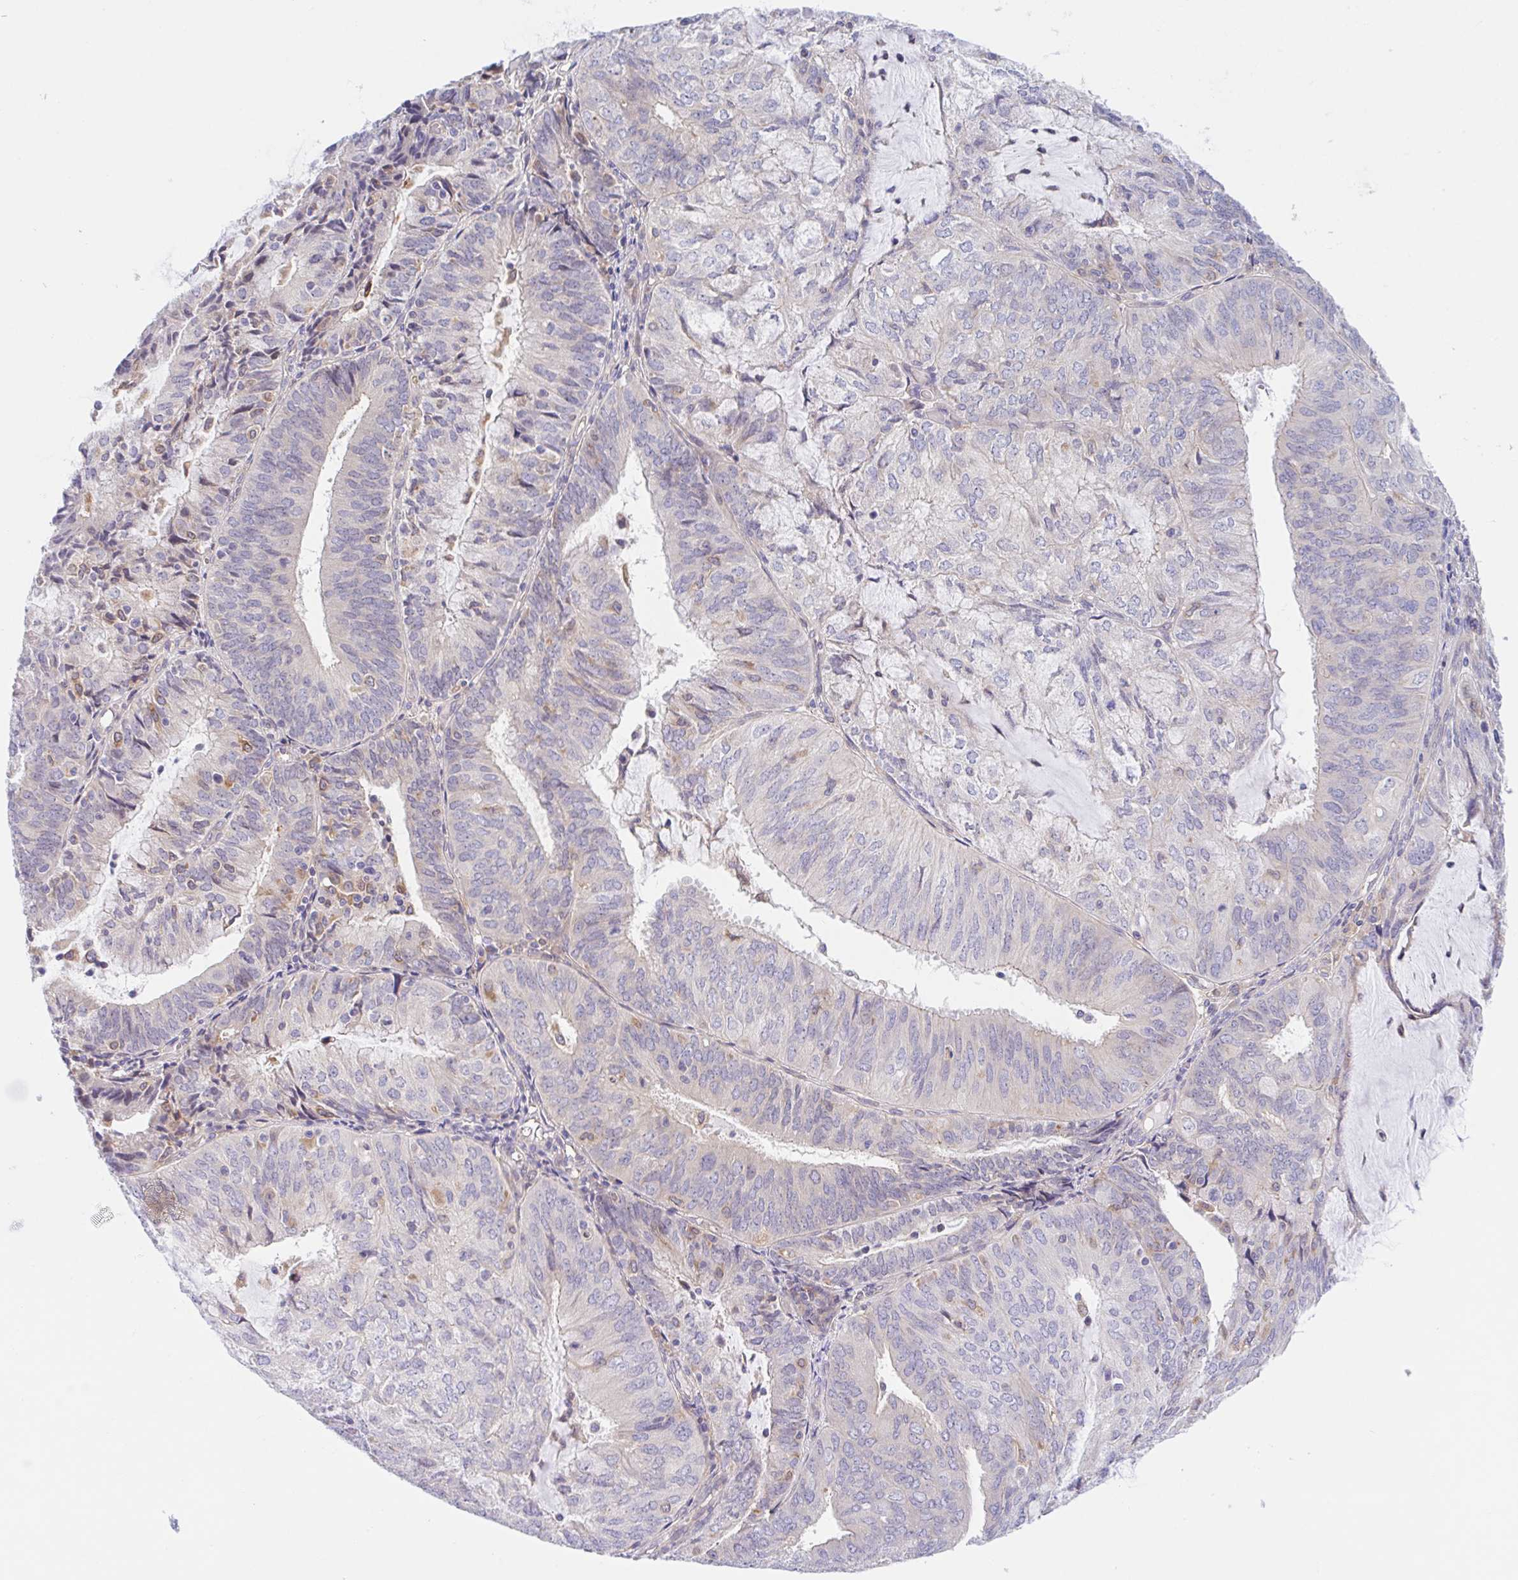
{"staining": {"intensity": "negative", "quantity": "none", "location": "none"}, "tissue": "endometrial cancer", "cell_type": "Tumor cells", "image_type": "cancer", "snomed": [{"axis": "morphology", "description": "Adenocarcinoma, NOS"}, {"axis": "topography", "description": "Endometrium"}], "caption": "This is a photomicrograph of immunohistochemistry staining of endometrial adenocarcinoma, which shows no staining in tumor cells.", "gene": "TMEM86A", "patient": {"sex": "female", "age": 81}}